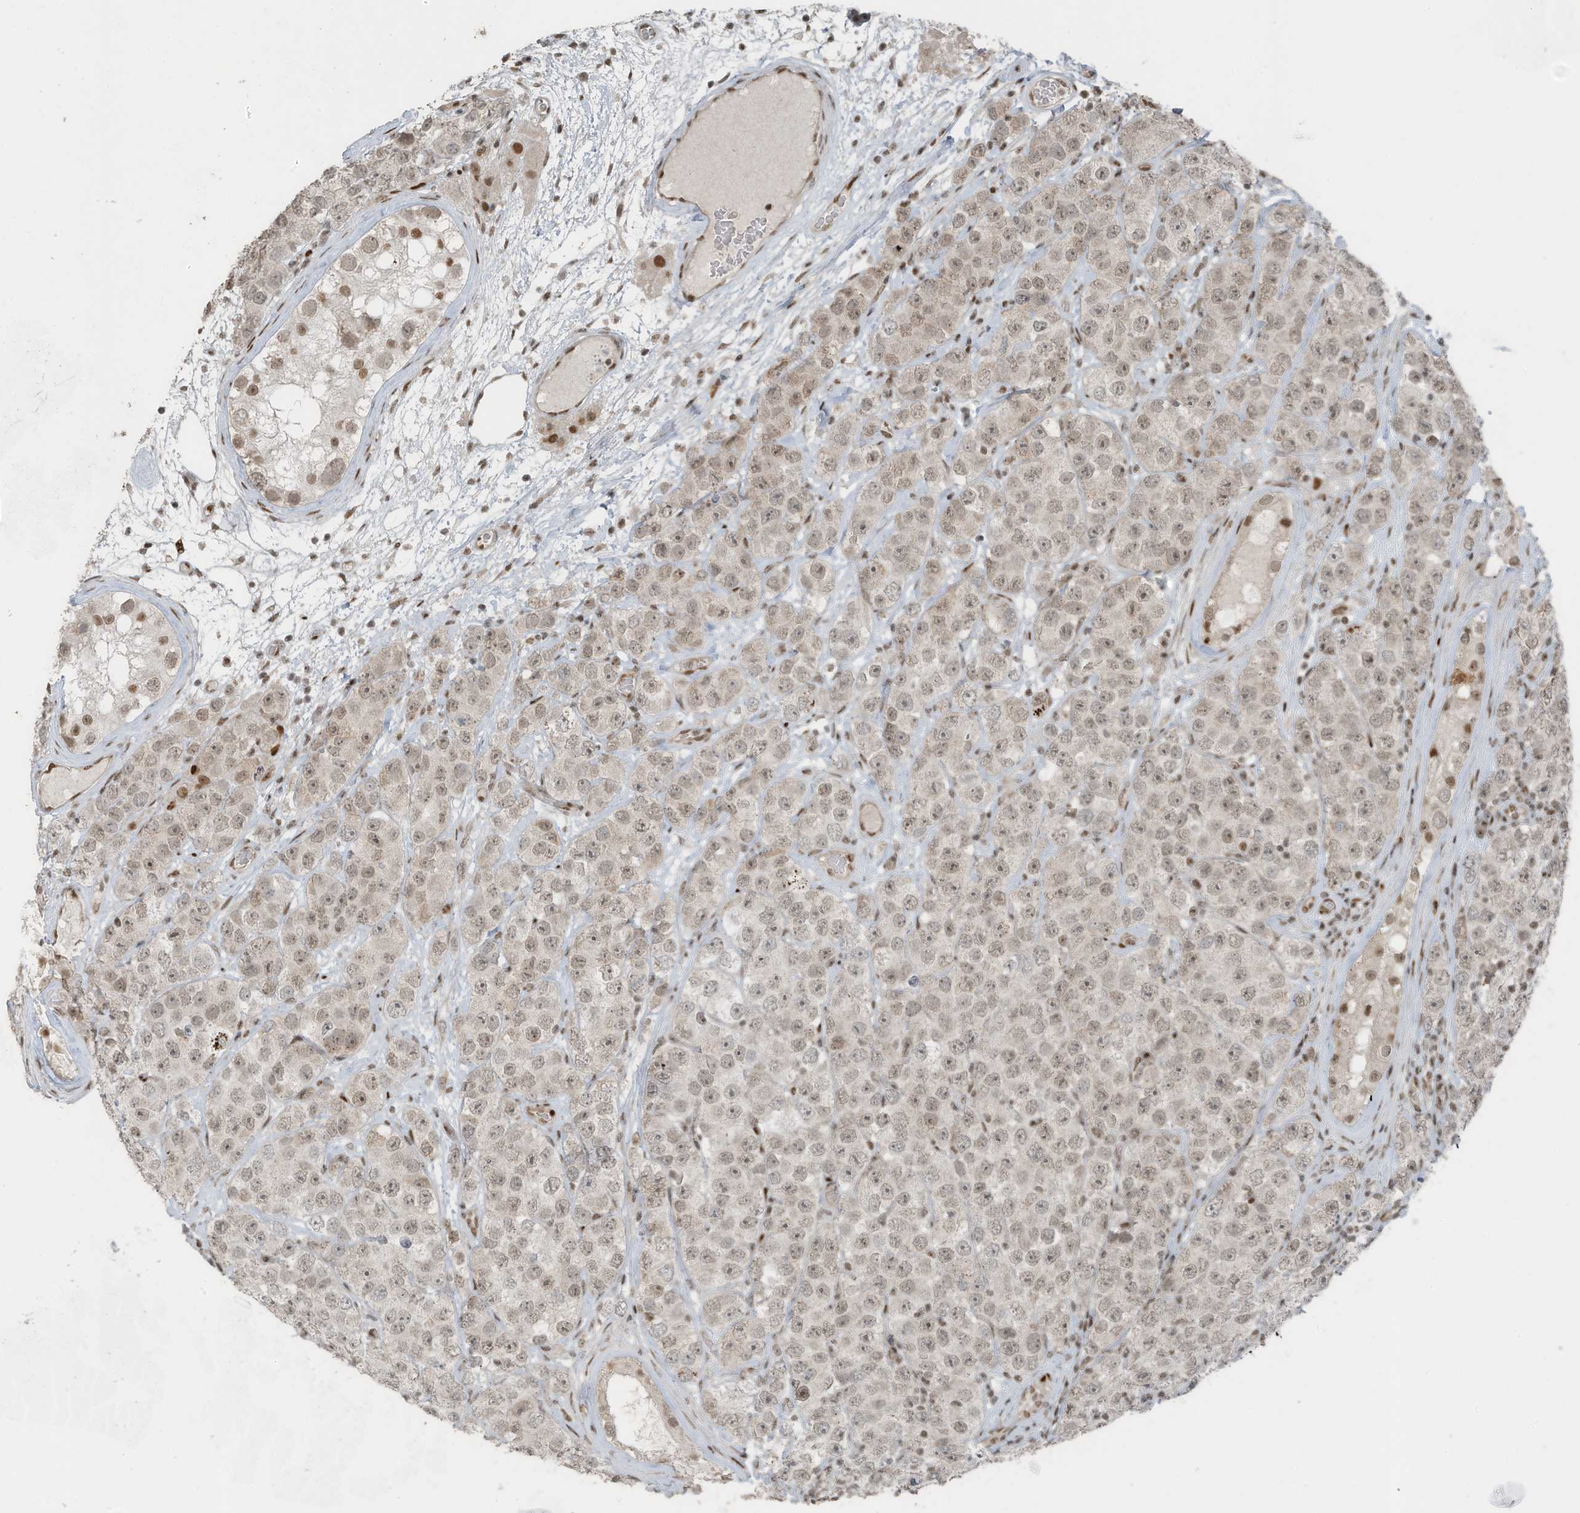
{"staining": {"intensity": "weak", "quantity": "<25%", "location": "nuclear"}, "tissue": "testis cancer", "cell_type": "Tumor cells", "image_type": "cancer", "snomed": [{"axis": "morphology", "description": "Seminoma, NOS"}, {"axis": "topography", "description": "Testis"}], "caption": "Seminoma (testis) was stained to show a protein in brown. There is no significant positivity in tumor cells. (Stains: DAB (3,3'-diaminobenzidine) IHC with hematoxylin counter stain, Microscopy: brightfield microscopy at high magnification).", "gene": "PCNP", "patient": {"sex": "male", "age": 28}}